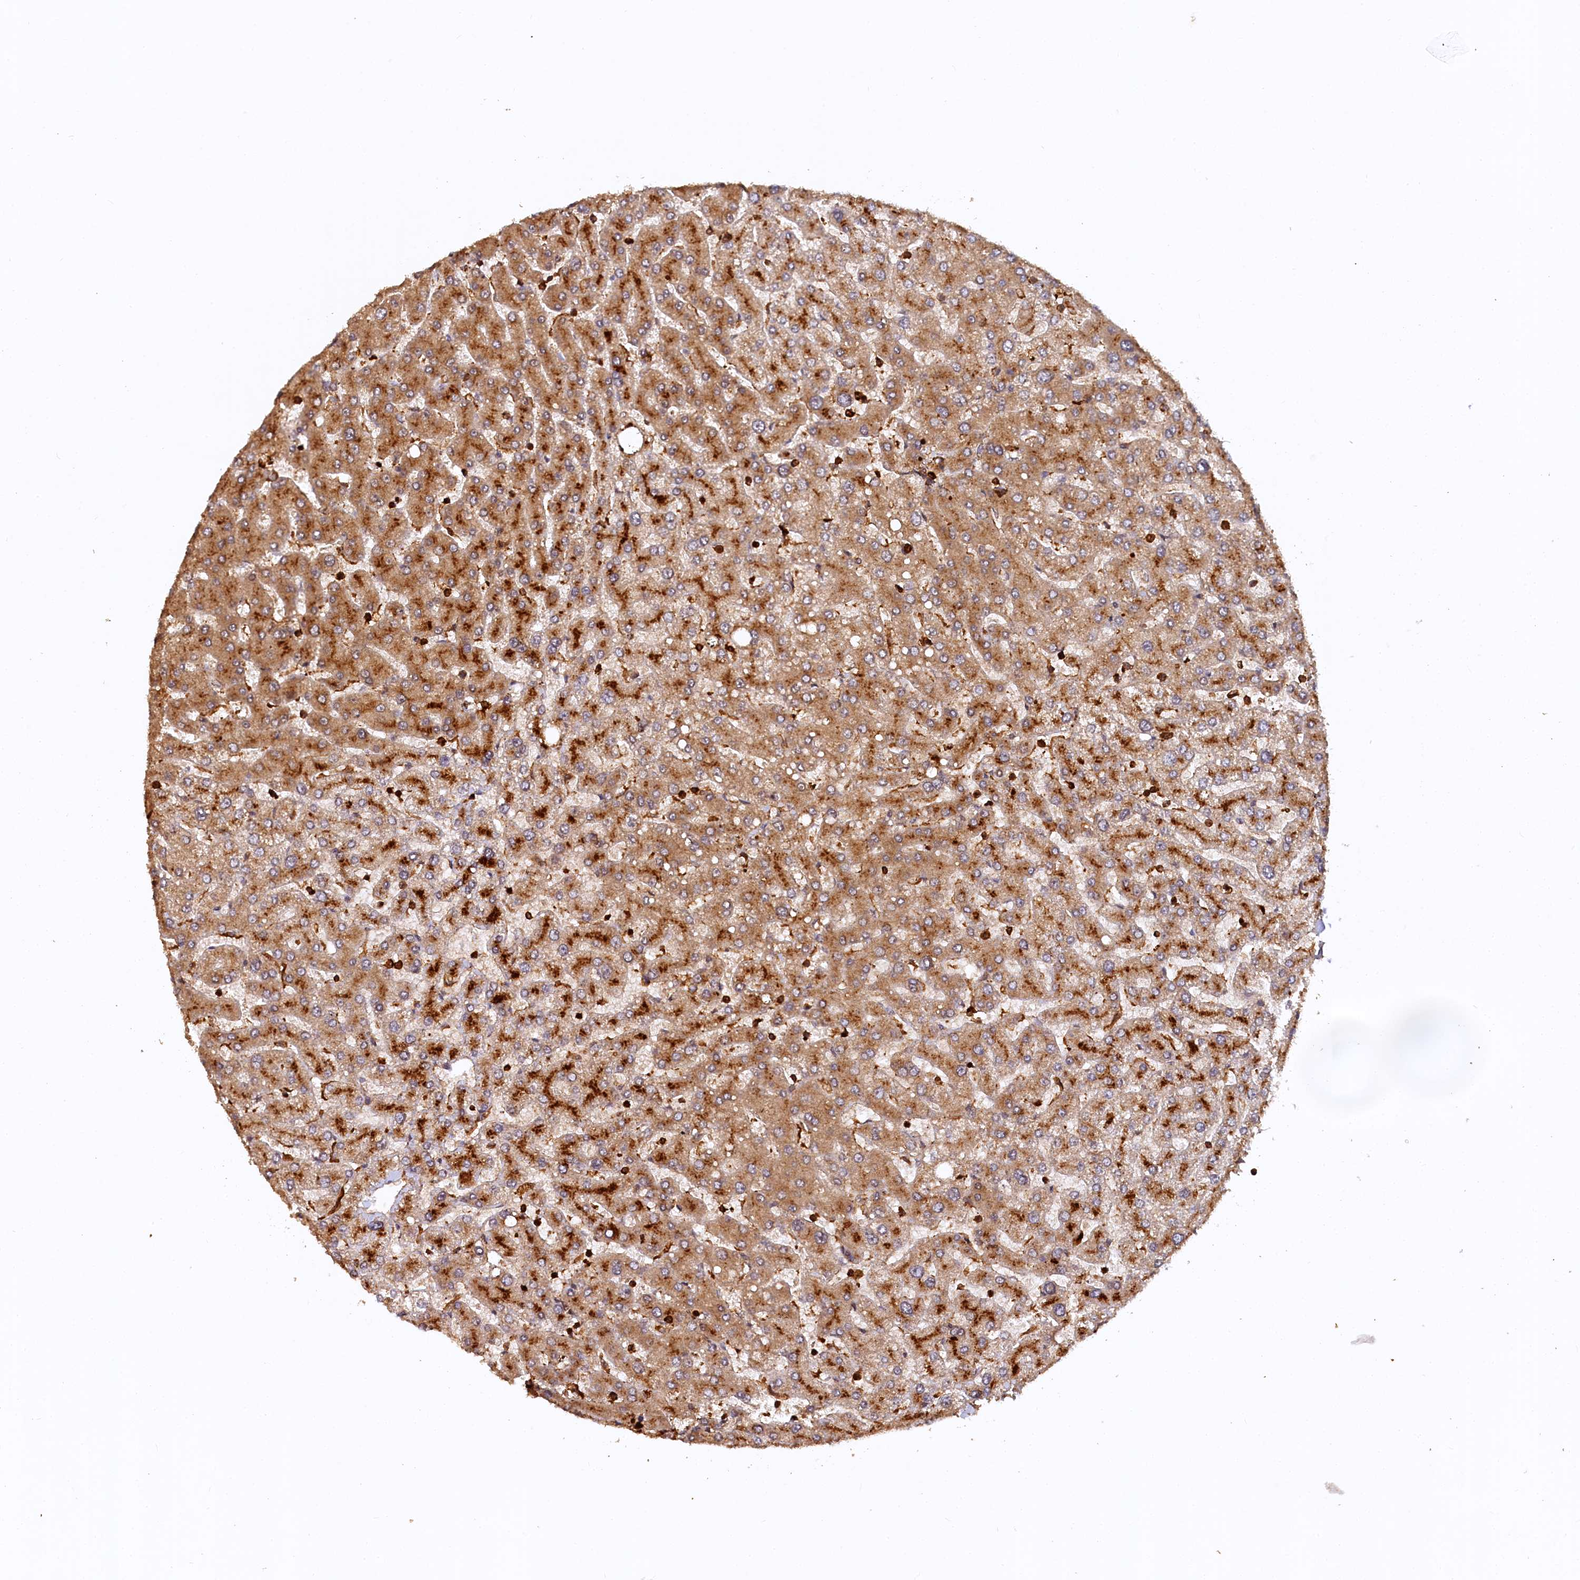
{"staining": {"intensity": "moderate", "quantity": ">75%", "location": "cytoplasmic/membranous"}, "tissue": "liver", "cell_type": "Cholangiocytes", "image_type": "normal", "snomed": [{"axis": "morphology", "description": "Normal tissue, NOS"}, {"axis": "topography", "description": "Liver"}], "caption": "Brown immunohistochemical staining in unremarkable human liver reveals moderate cytoplasmic/membranous expression in about >75% of cholangiocytes.", "gene": "STUB1", "patient": {"sex": "male", "age": 55}}